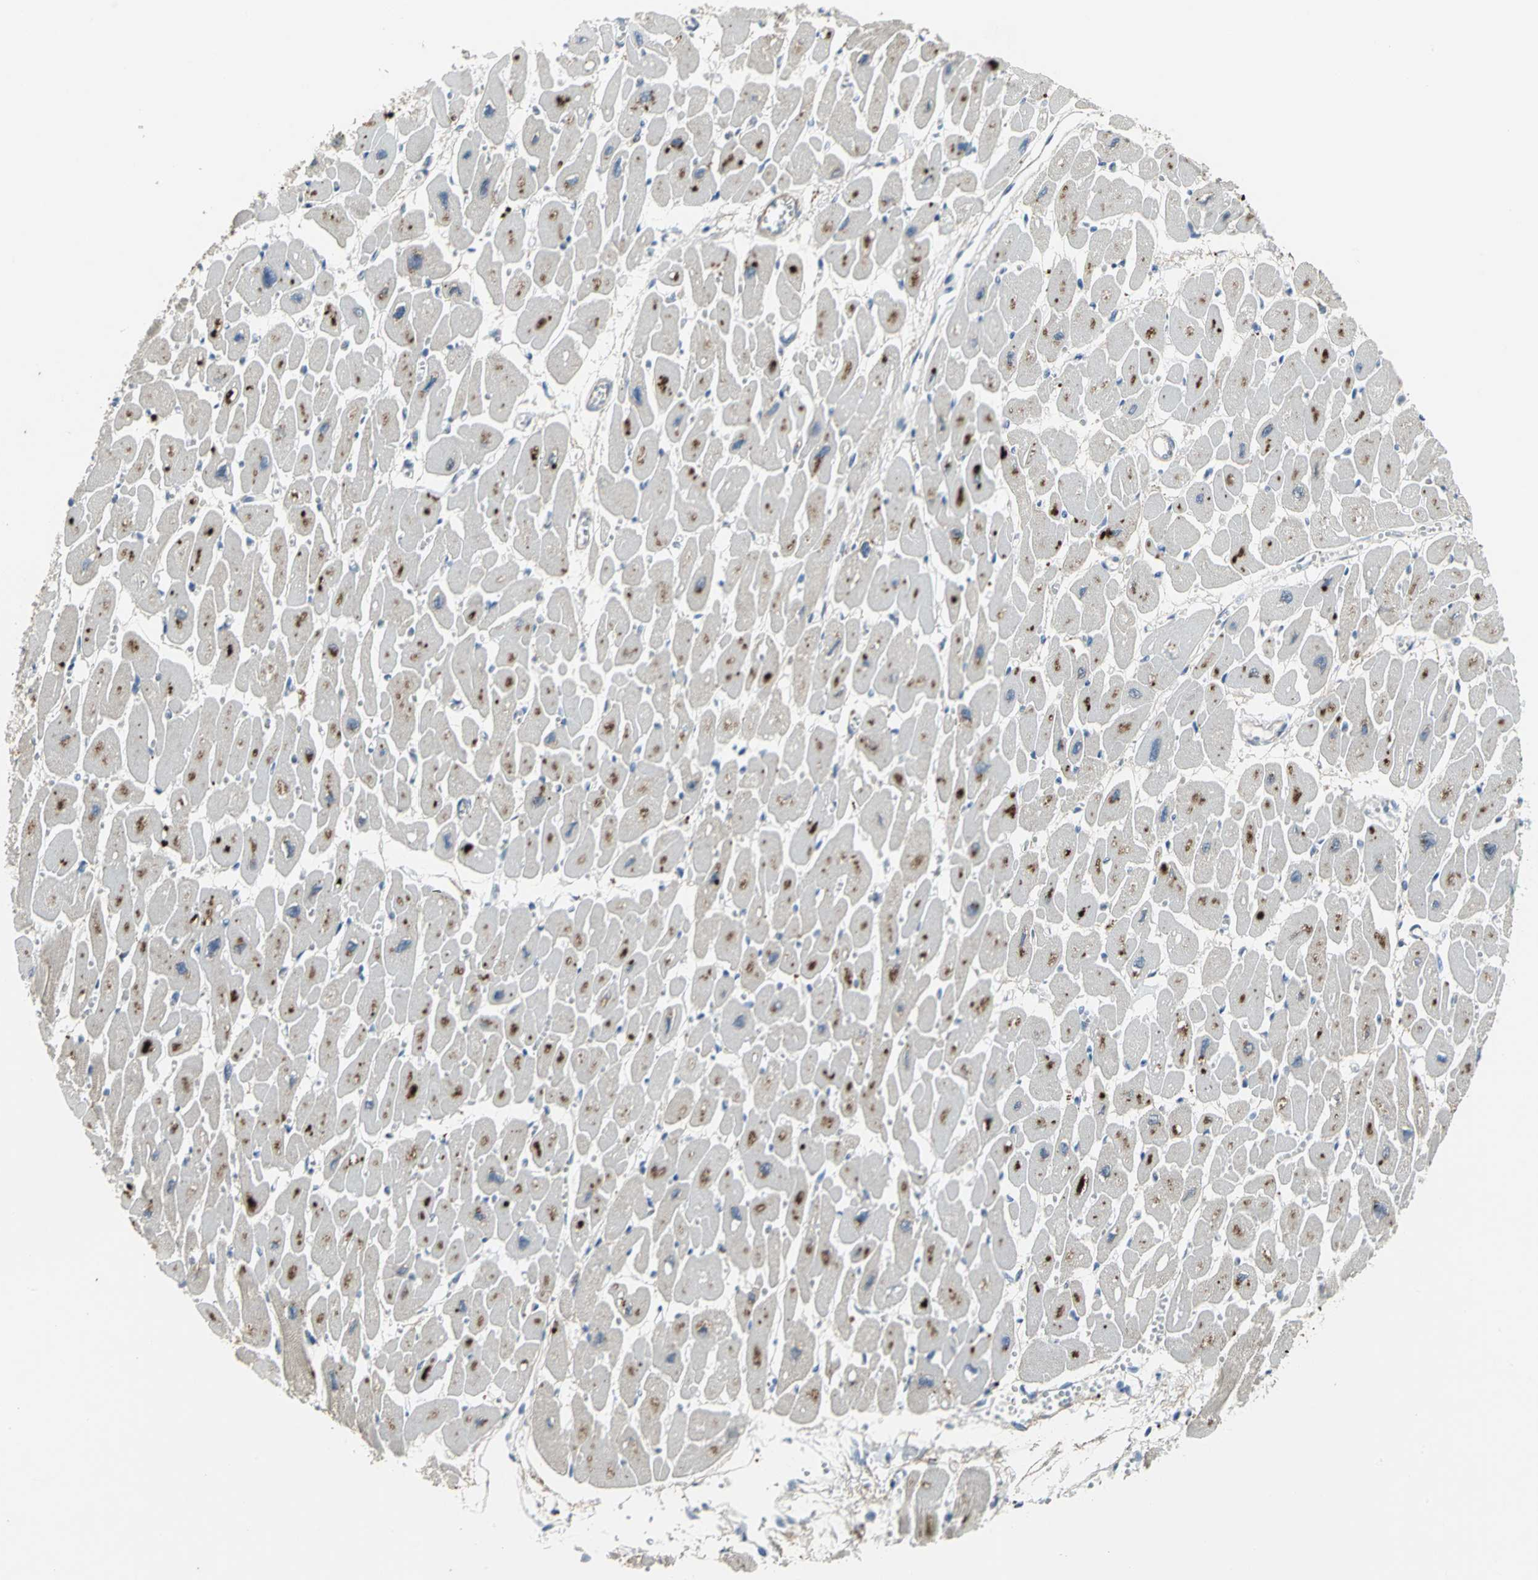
{"staining": {"intensity": "negative", "quantity": "none", "location": "none"}, "tissue": "heart muscle", "cell_type": "Cardiomyocytes", "image_type": "normal", "snomed": [{"axis": "morphology", "description": "Normal tissue, NOS"}, {"axis": "topography", "description": "Heart"}], "caption": "High power microscopy photomicrograph of an immunohistochemistry histopathology image of benign heart muscle, revealing no significant positivity in cardiomyocytes.", "gene": "PTGDS", "patient": {"sex": "female", "age": 54}}